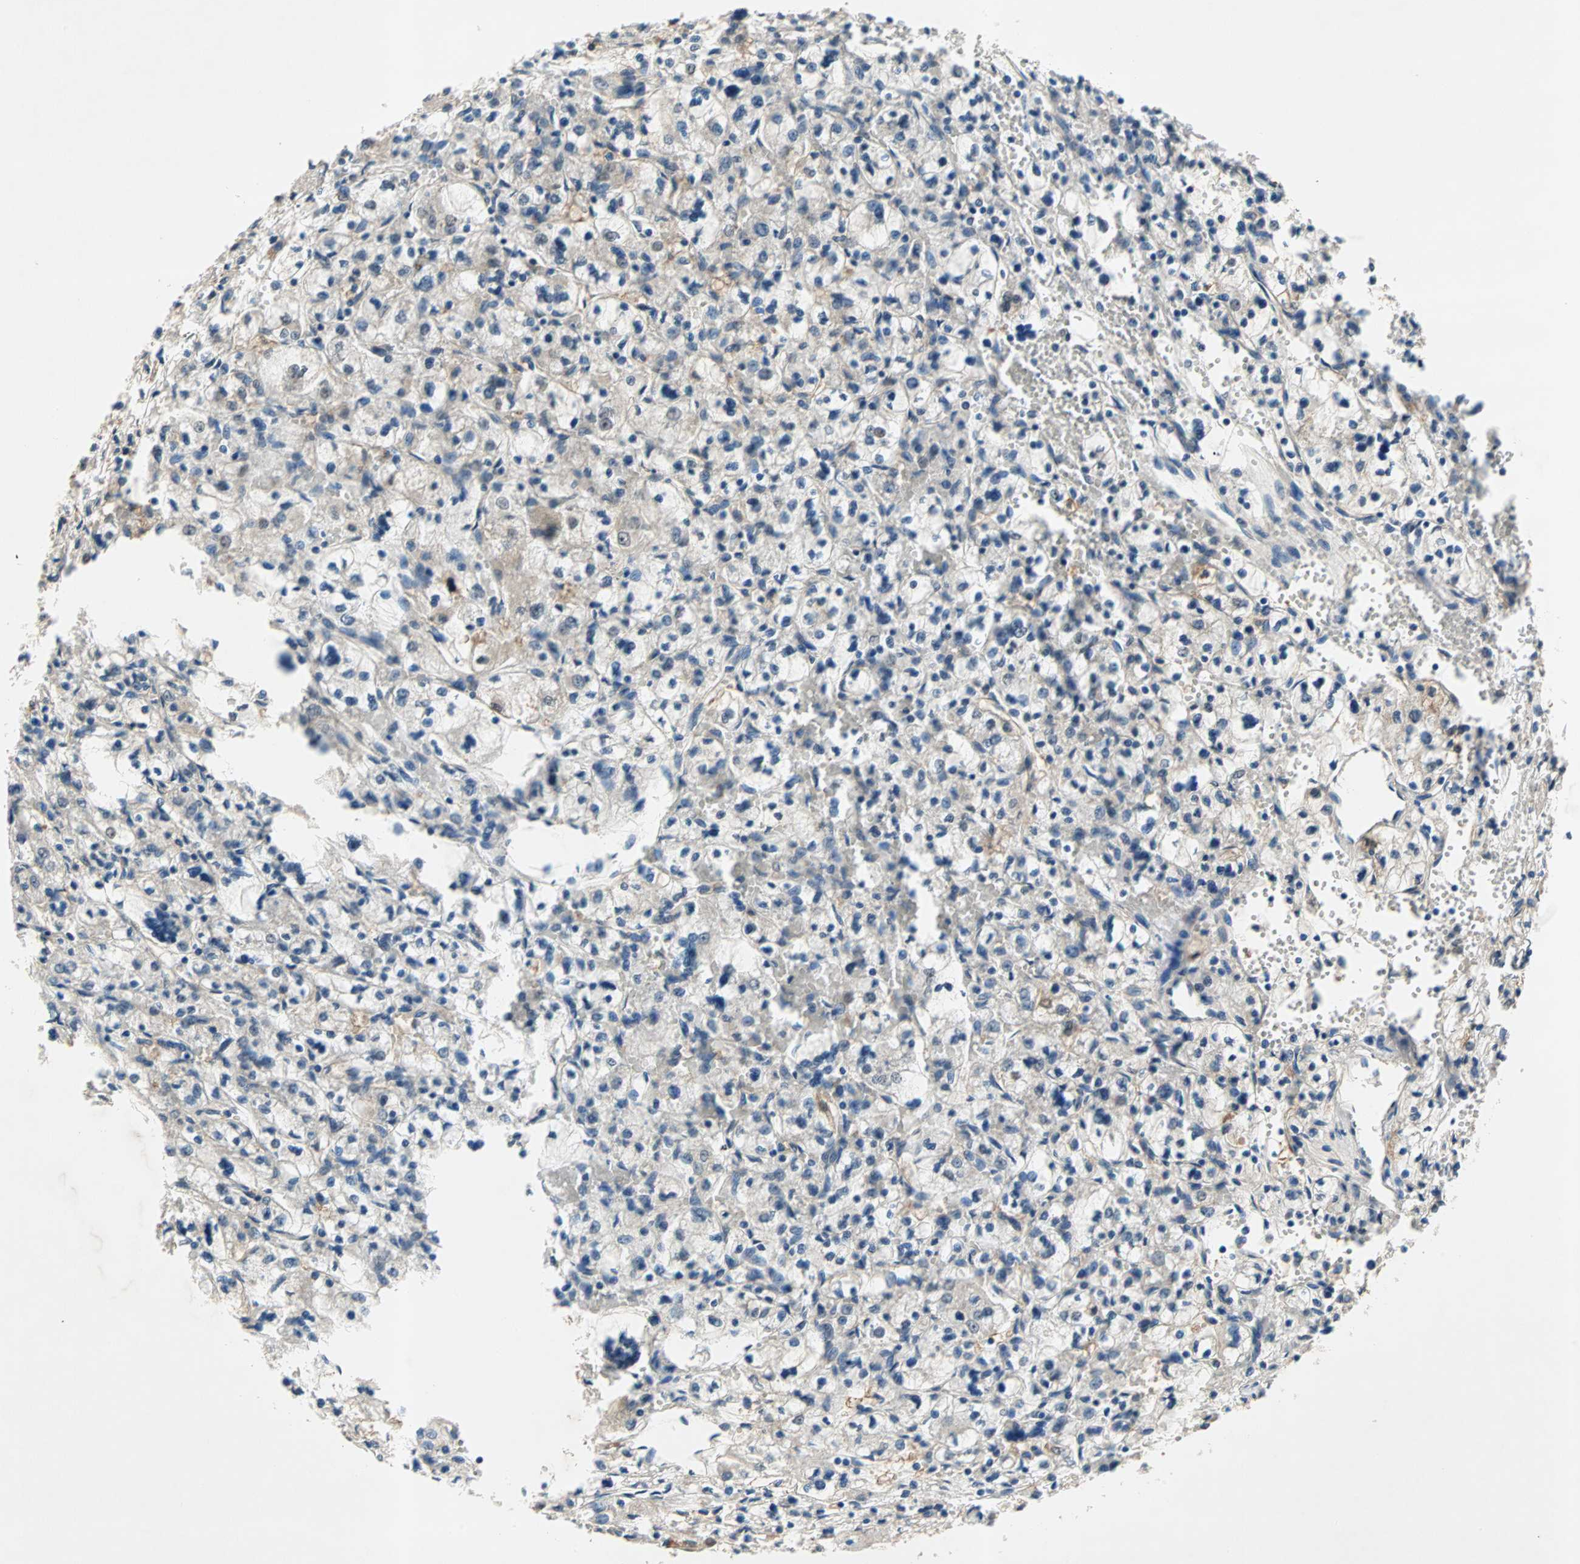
{"staining": {"intensity": "weak", "quantity": ">75%", "location": "cytoplasmic/membranous"}, "tissue": "renal cancer", "cell_type": "Tumor cells", "image_type": "cancer", "snomed": [{"axis": "morphology", "description": "Adenocarcinoma, NOS"}, {"axis": "topography", "description": "Kidney"}], "caption": "Immunohistochemistry staining of renal cancer (adenocarcinoma), which displays low levels of weak cytoplasmic/membranous positivity in about >75% of tumor cells indicating weak cytoplasmic/membranous protein staining. The staining was performed using DAB (brown) for protein detection and nuclei were counterstained in hematoxylin (blue).", "gene": "WWTR1", "patient": {"sex": "female", "age": 83}}